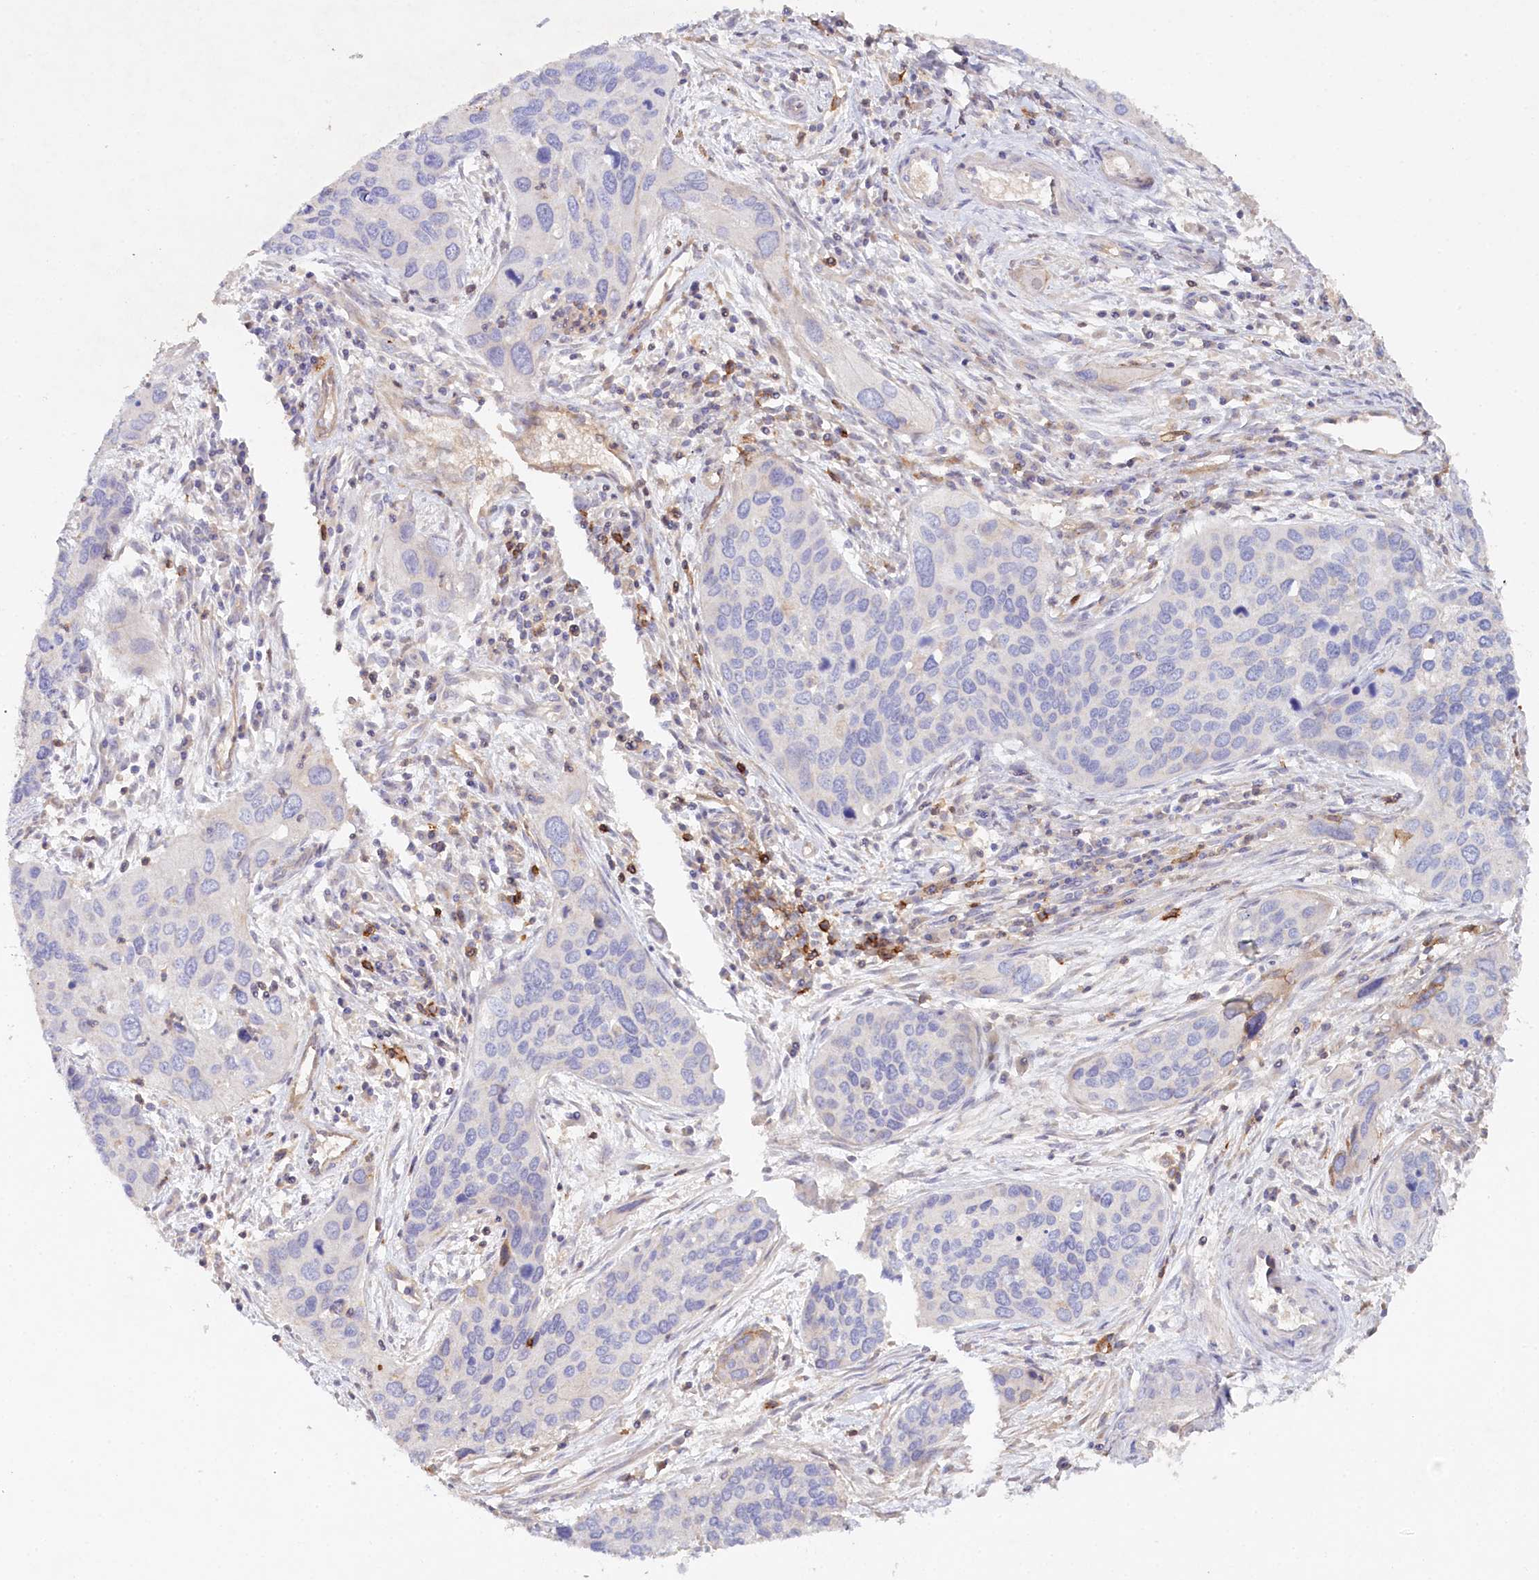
{"staining": {"intensity": "negative", "quantity": "none", "location": "none"}, "tissue": "cervical cancer", "cell_type": "Tumor cells", "image_type": "cancer", "snomed": [{"axis": "morphology", "description": "Squamous cell carcinoma, NOS"}, {"axis": "topography", "description": "Cervix"}], "caption": "Cervical cancer (squamous cell carcinoma) was stained to show a protein in brown. There is no significant expression in tumor cells.", "gene": "RBP5", "patient": {"sex": "female", "age": 55}}